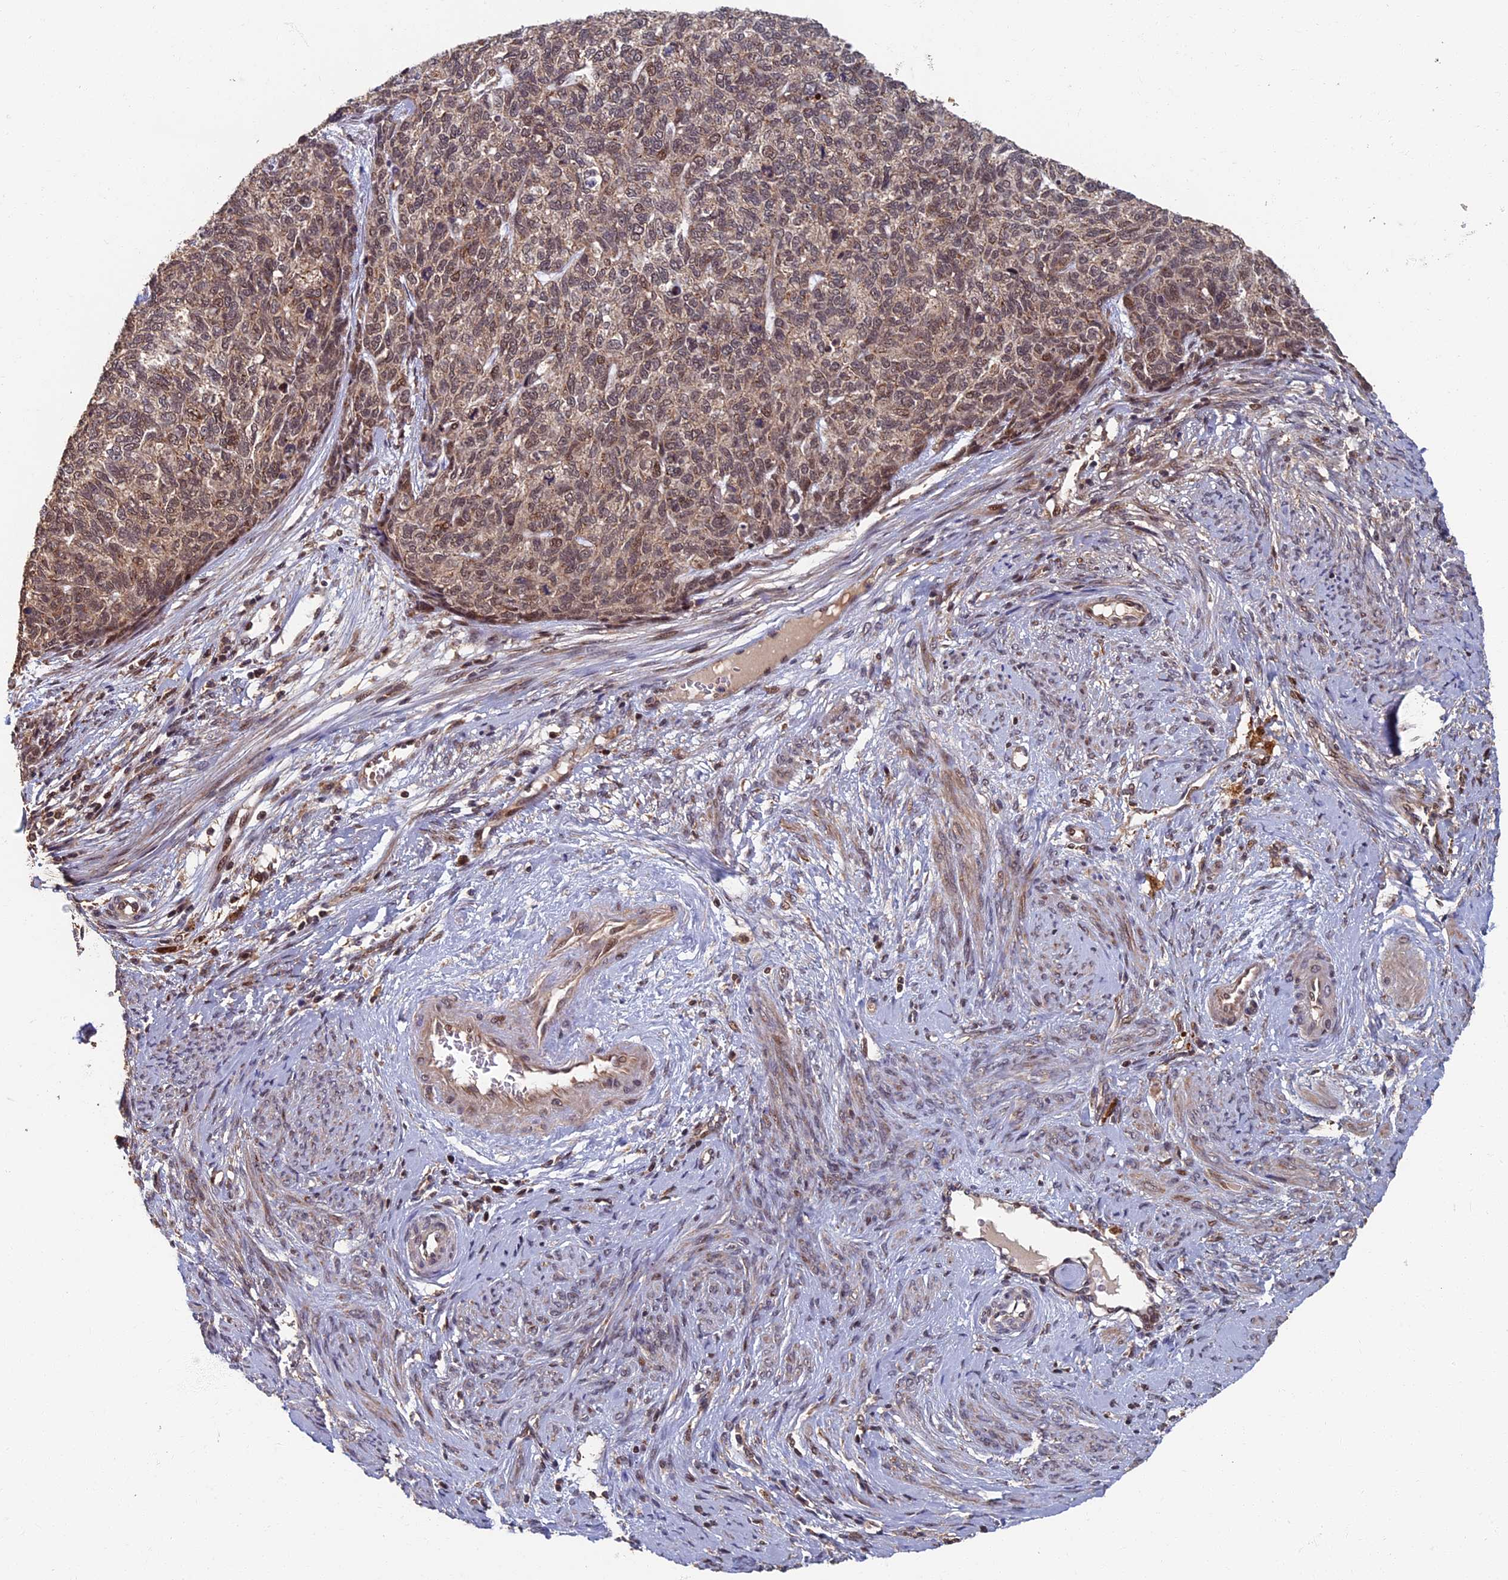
{"staining": {"intensity": "moderate", "quantity": ">75%", "location": "cytoplasmic/membranous,nuclear"}, "tissue": "cervical cancer", "cell_type": "Tumor cells", "image_type": "cancer", "snomed": [{"axis": "morphology", "description": "Squamous cell carcinoma, NOS"}, {"axis": "topography", "description": "Cervix"}], "caption": "This micrograph demonstrates immunohistochemistry (IHC) staining of cervical squamous cell carcinoma, with medium moderate cytoplasmic/membranous and nuclear positivity in about >75% of tumor cells.", "gene": "RASGRF1", "patient": {"sex": "female", "age": 63}}